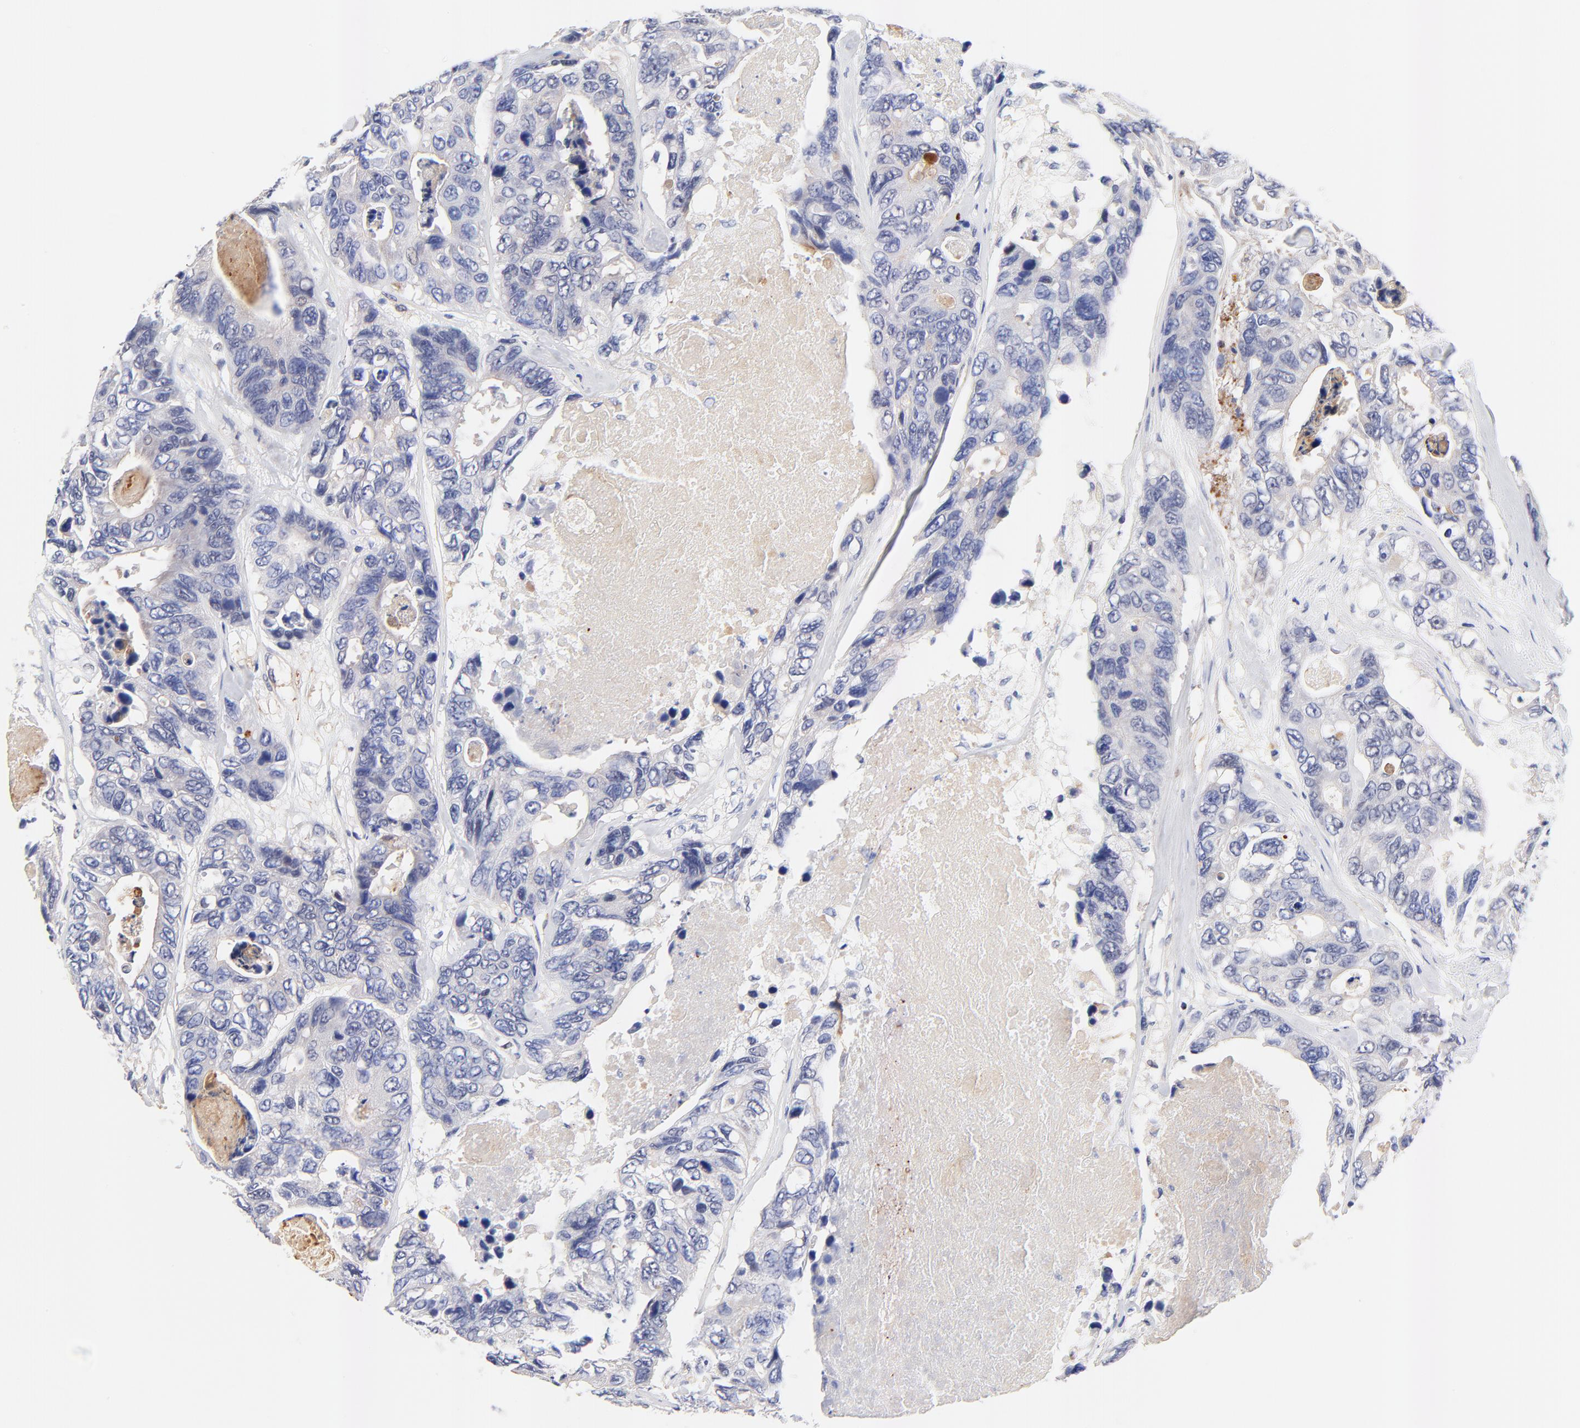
{"staining": {"intensity": "negative", "quantity": "none", "location": "none"}, "tissue": "colorectal cancer", "cell_type": "Tumor cells", "image_type": "cancer", "snomed": [{"axis": "morphology", "description": "Adenocarcinoma, NOS"}, {"axis": "topography", "description": "Colon"}], "caption": "A high-resolution micrograph shows immunohistochemistry (IHC) staining of colorectal adenocarcinoma, which reveals no significant positivity in tumor cells.", "gene": "FAM117B", "patient": {"sex": "female", "age": 86}}